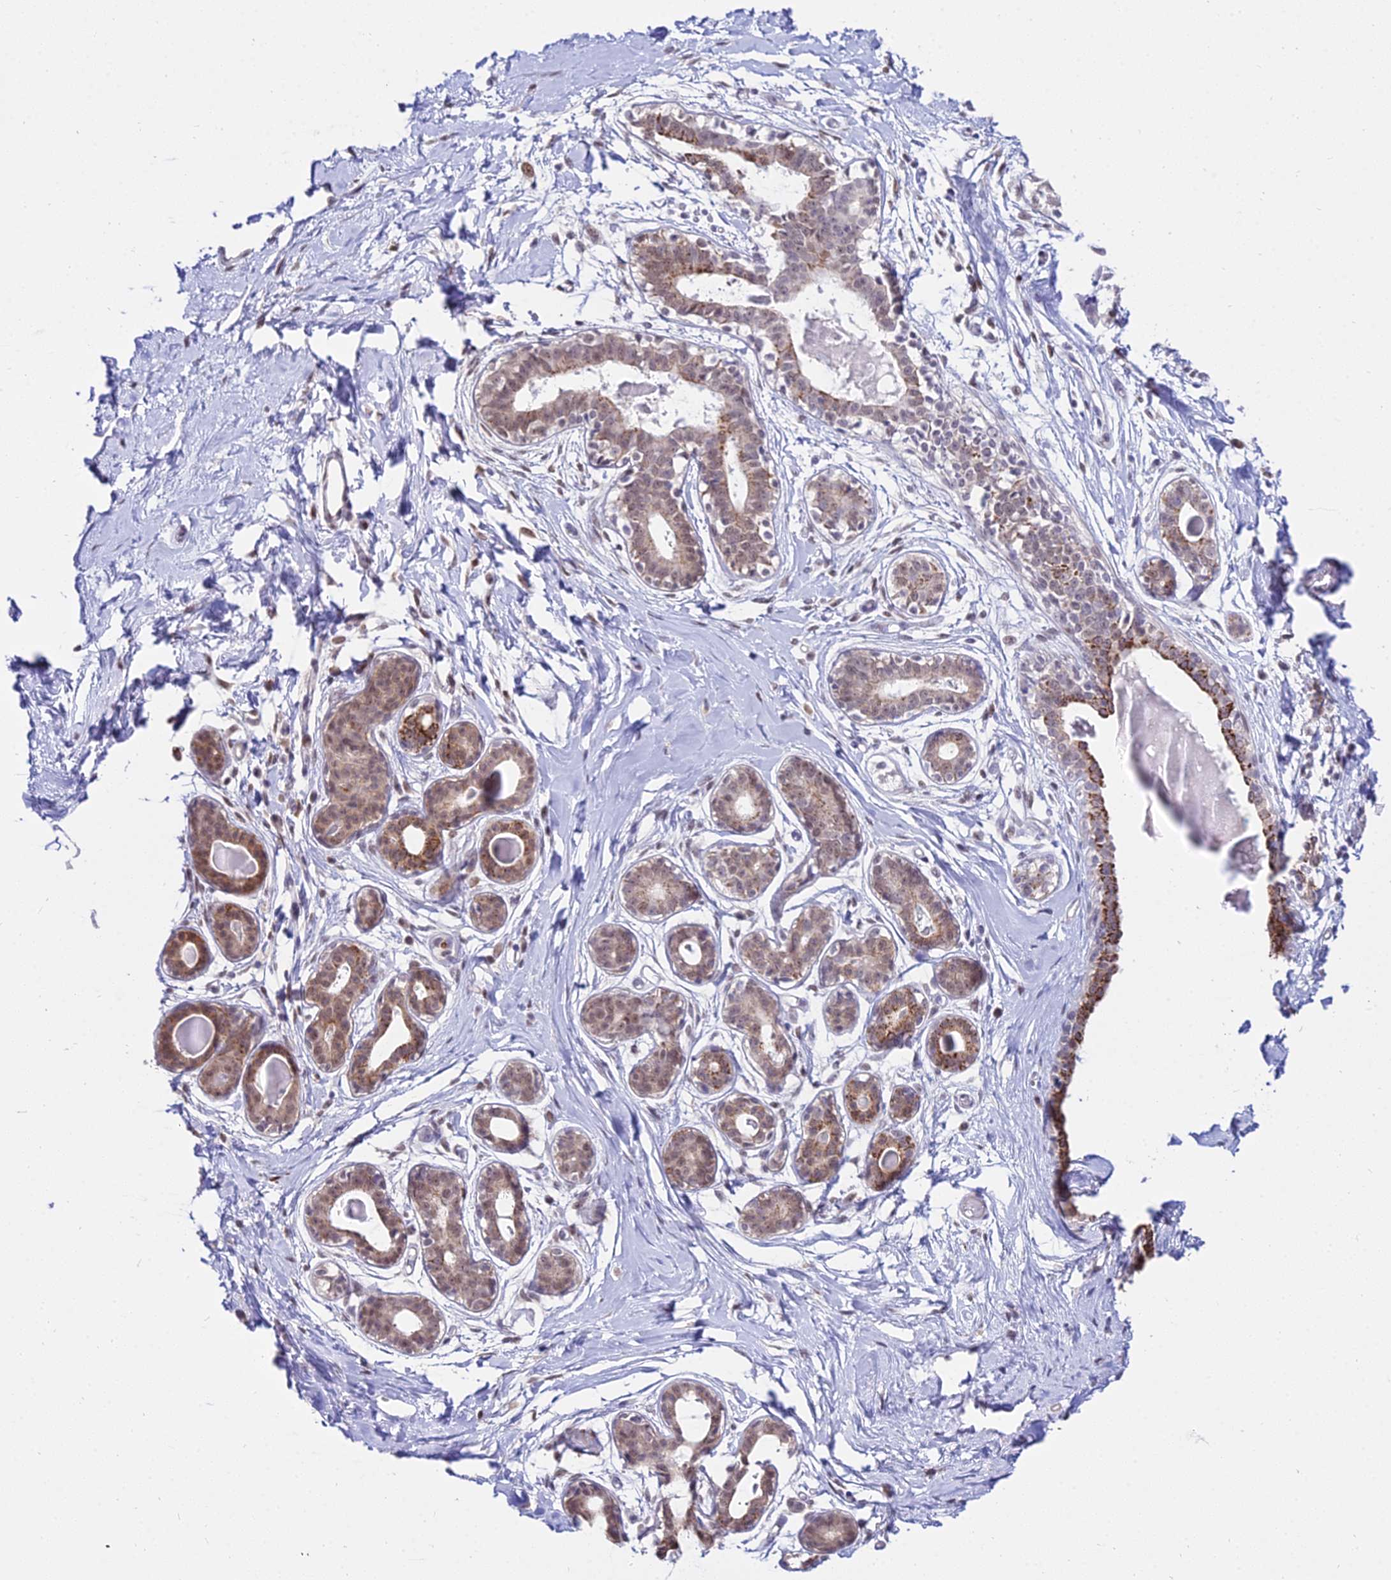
{"staining": {"intensity": "negative", "quantity": "none", "location": "none"}, "tissue": "breast", "cell_type": "Adipocytes", "image_type": "normal", "snomed": [{"axis": "morphology", "description": "Normal tissue, NOS"}, {"axis": "topography", "description": "Breast"}], "caption": "DAB immunohistochemical staining of normal breast exhibits no significant staining in adipocytes. (DAB IHC visualized using brightfield microscopy, high magnification).", "gene": "C6orf163", "patient": {"sex": "female", "age": 45}}